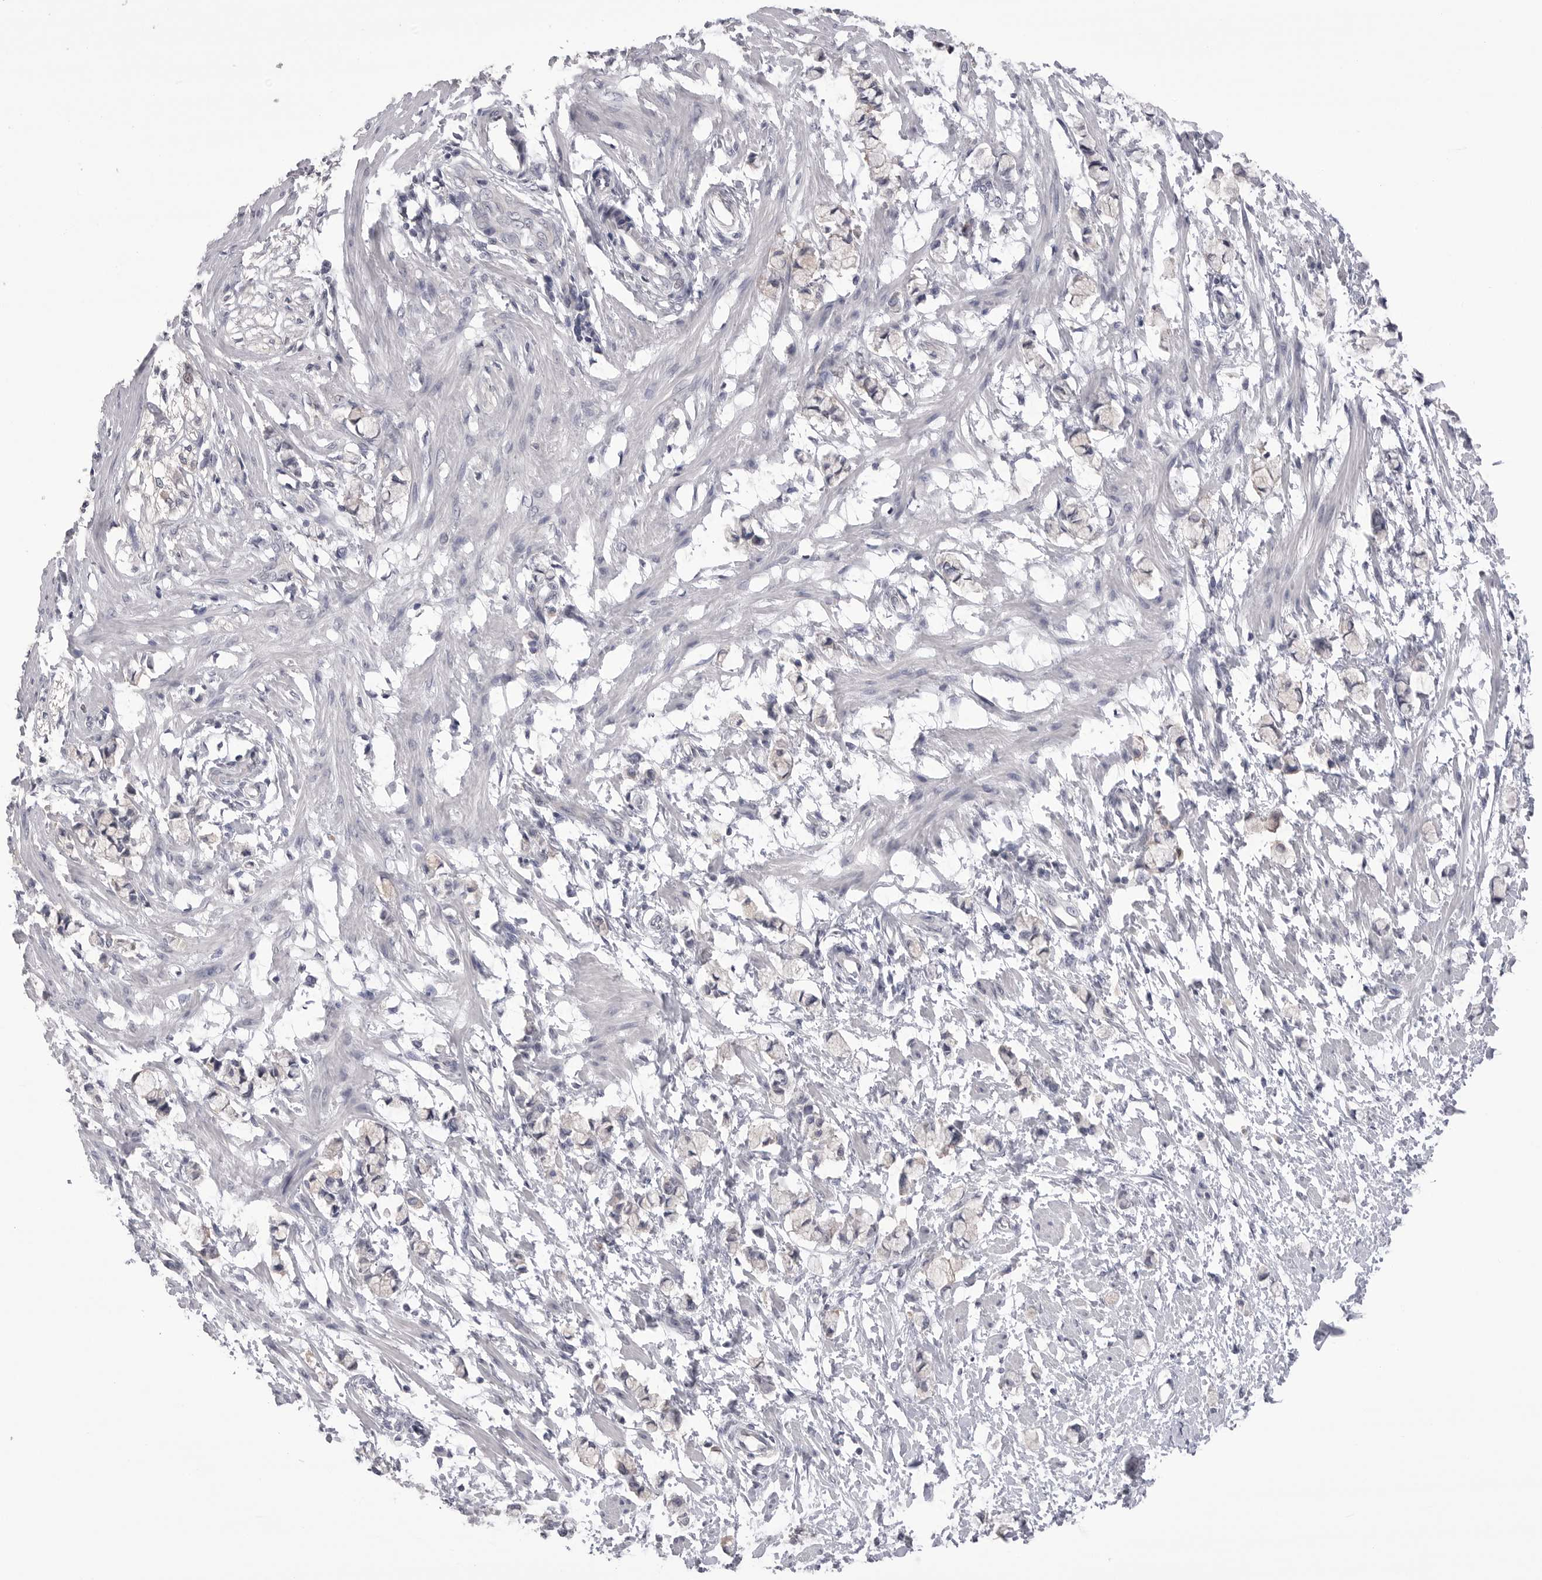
{"staining": {"intensity": "negative", "quantity": "none", "location": "none"}, "tissue": "smooth muscle", "cell_type": "Smooth muscle cells", "image_type": "normal", "snomed": [{"axis": "morphology", "description": "Normal tissue, NOS"}, {"axis": "morphology", "description": "Adenocarcinoma, NOS"}, {"axis": "topography", "description": "Smooth muscle"}, {"axis": "topography", "description": "Colon"}], "caption": "This is an IHC image of normal human smooth muscle. There is no positivity in smooth muscle cells.", "gene": "DLGAP3", "patient": {"sex": "male", "age": 14}}